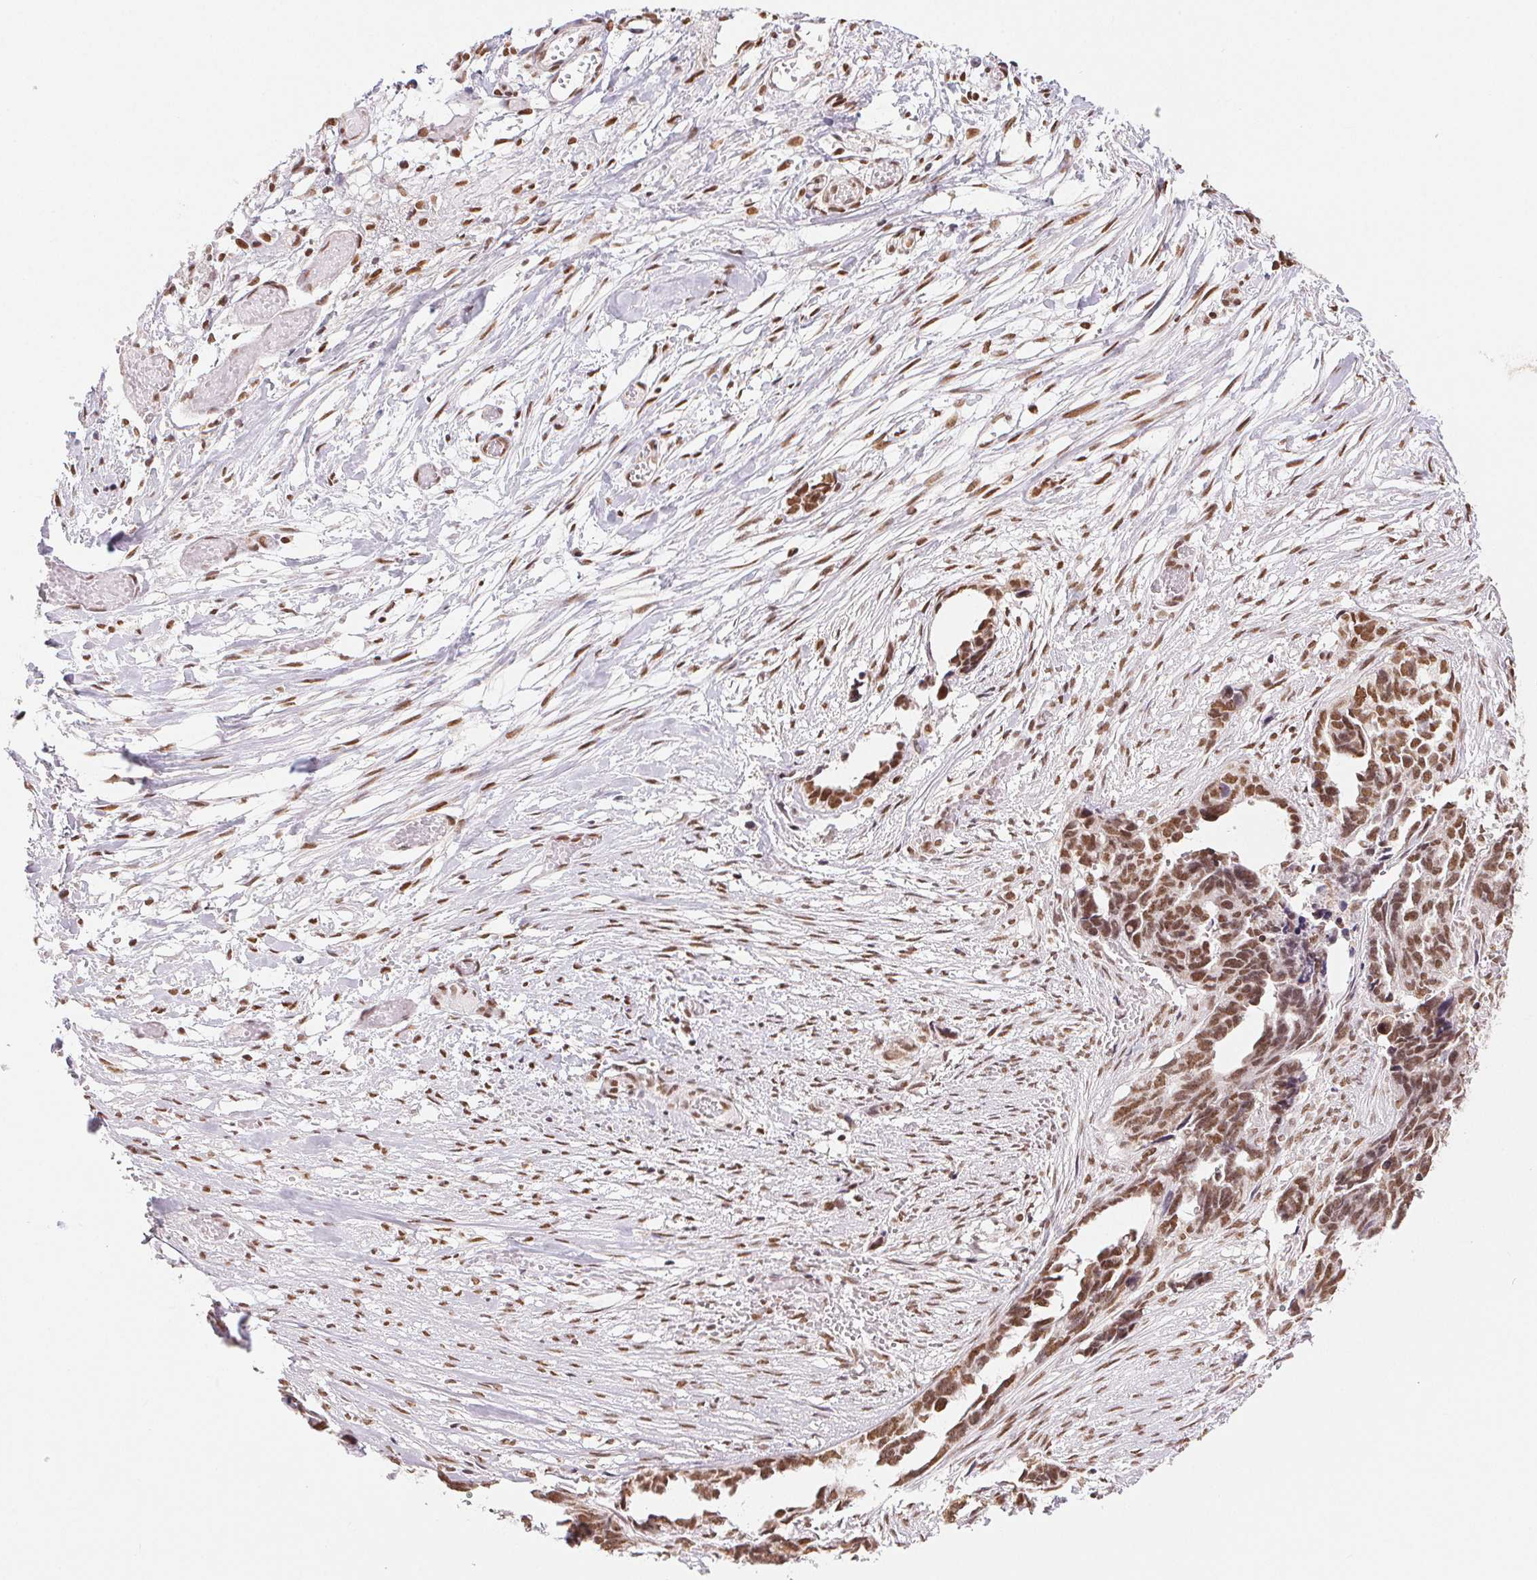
{"staining": {"intensity": "moderate", "quantity": ">75%", "location": "nuclear"}, "tissue": "ovarian cancer", "cell_type": "Tumor cells", "image_type": "cancer", "snomed": [{"axis": "morphology", "description": "Cystadenocarcinoma, serous, NOS"}, {"axis": "topography", "description": "Ovary"}], "caption": "A high-resolution image shows immunohistochemistry staining of ovarian cancer, which demonstrates moderate nuclear staining in approximately >75% of tumor cells.", "gene": "NFE2L1", "patient": {"sex": "female", "age": 69}}